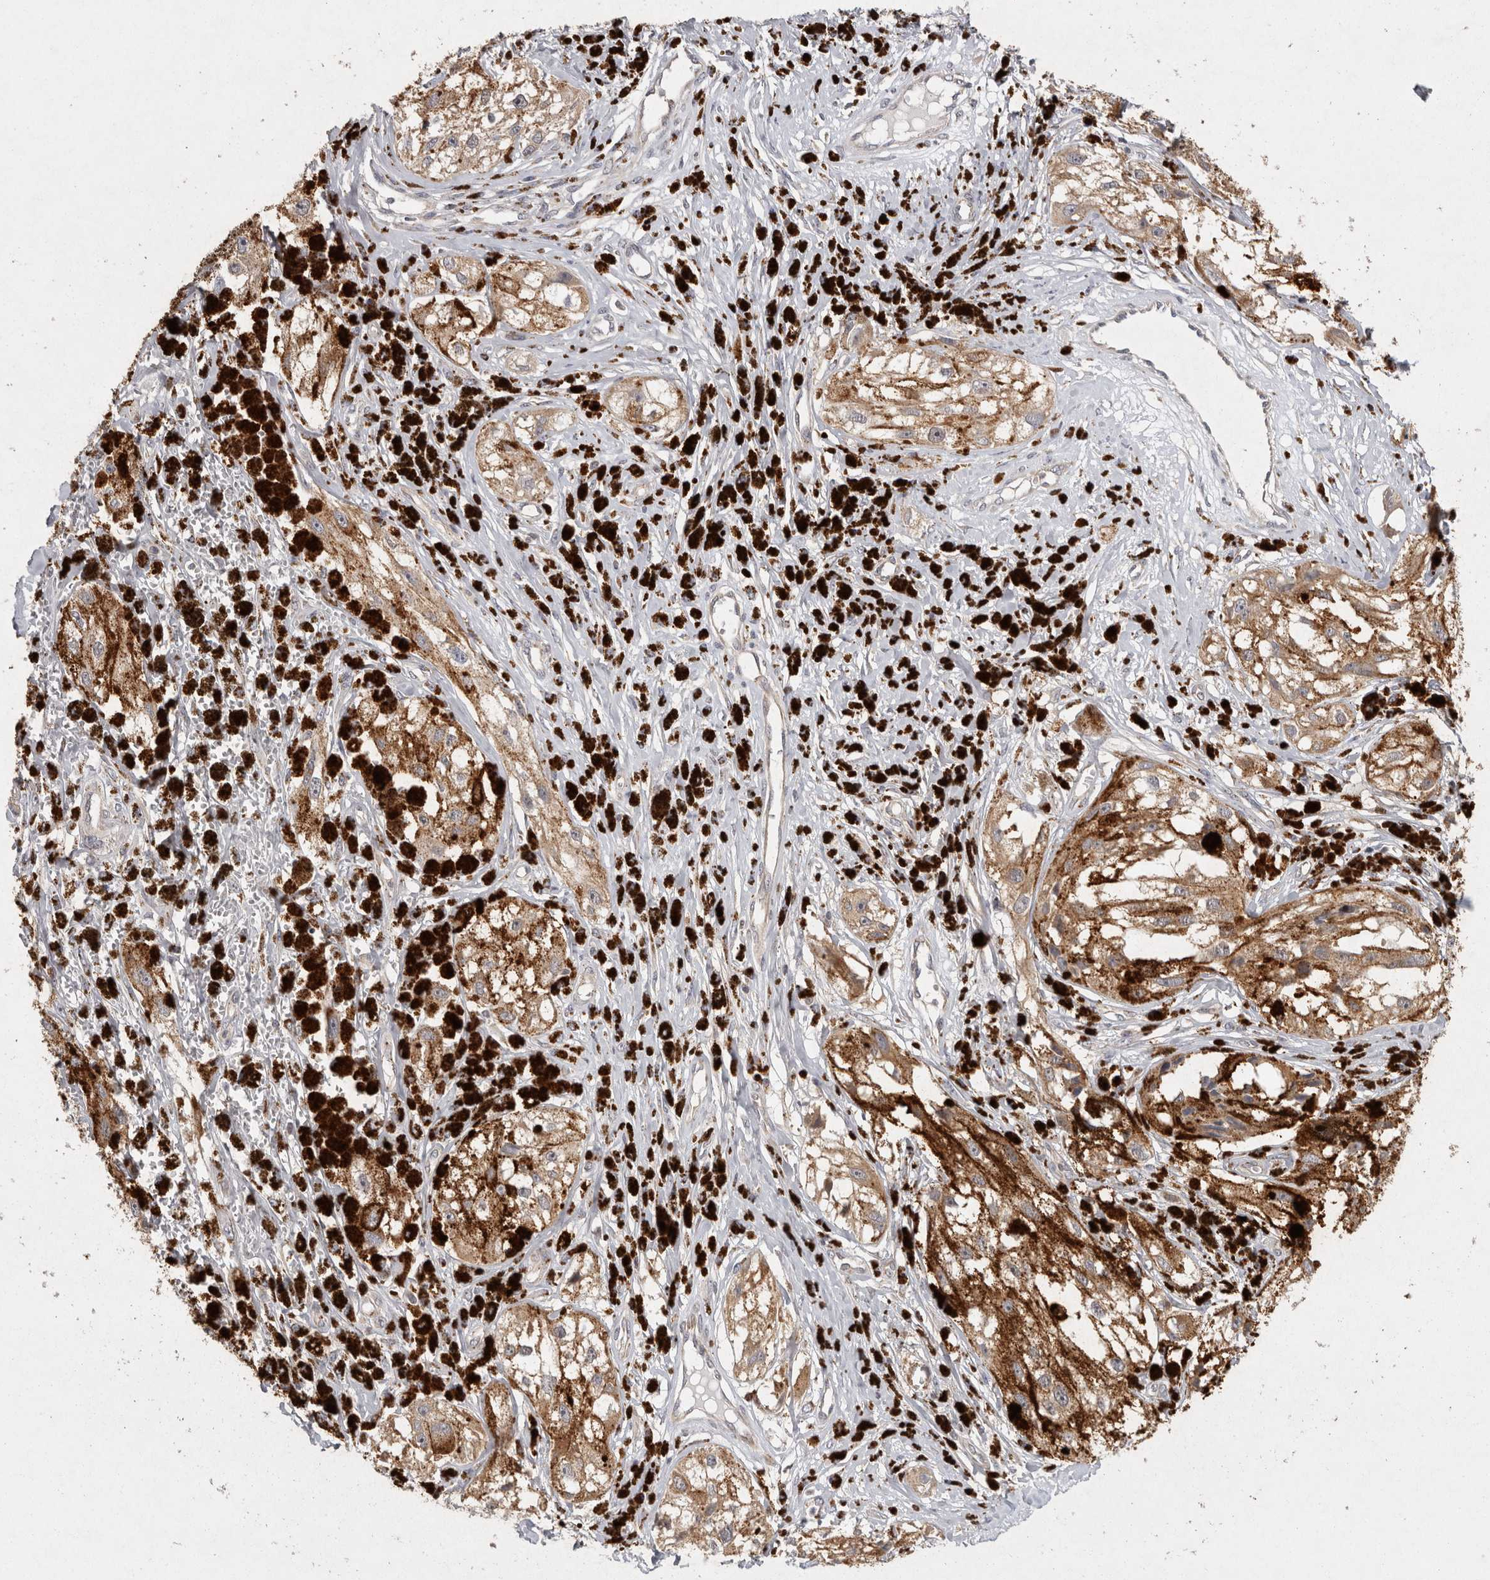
{"staining": {"intensity": "moderate", "quantity": ">75%", "location": "cytoplasmic/membranous"}, "tissue": "melanoma", "cell_type": "Tumor cells", "image_type": "cancer", "snomed": [{"axis": "morphology", "description": "Malignant melanoma, NOS"}, {"axis": "topography", "description": "Skin"}], "caption": "Human melanoma stained with a protein marker exhibits moderate staining in tumor cells.", "gene": "ACAT2", "patient": {"sex": "male", "age": 88}}